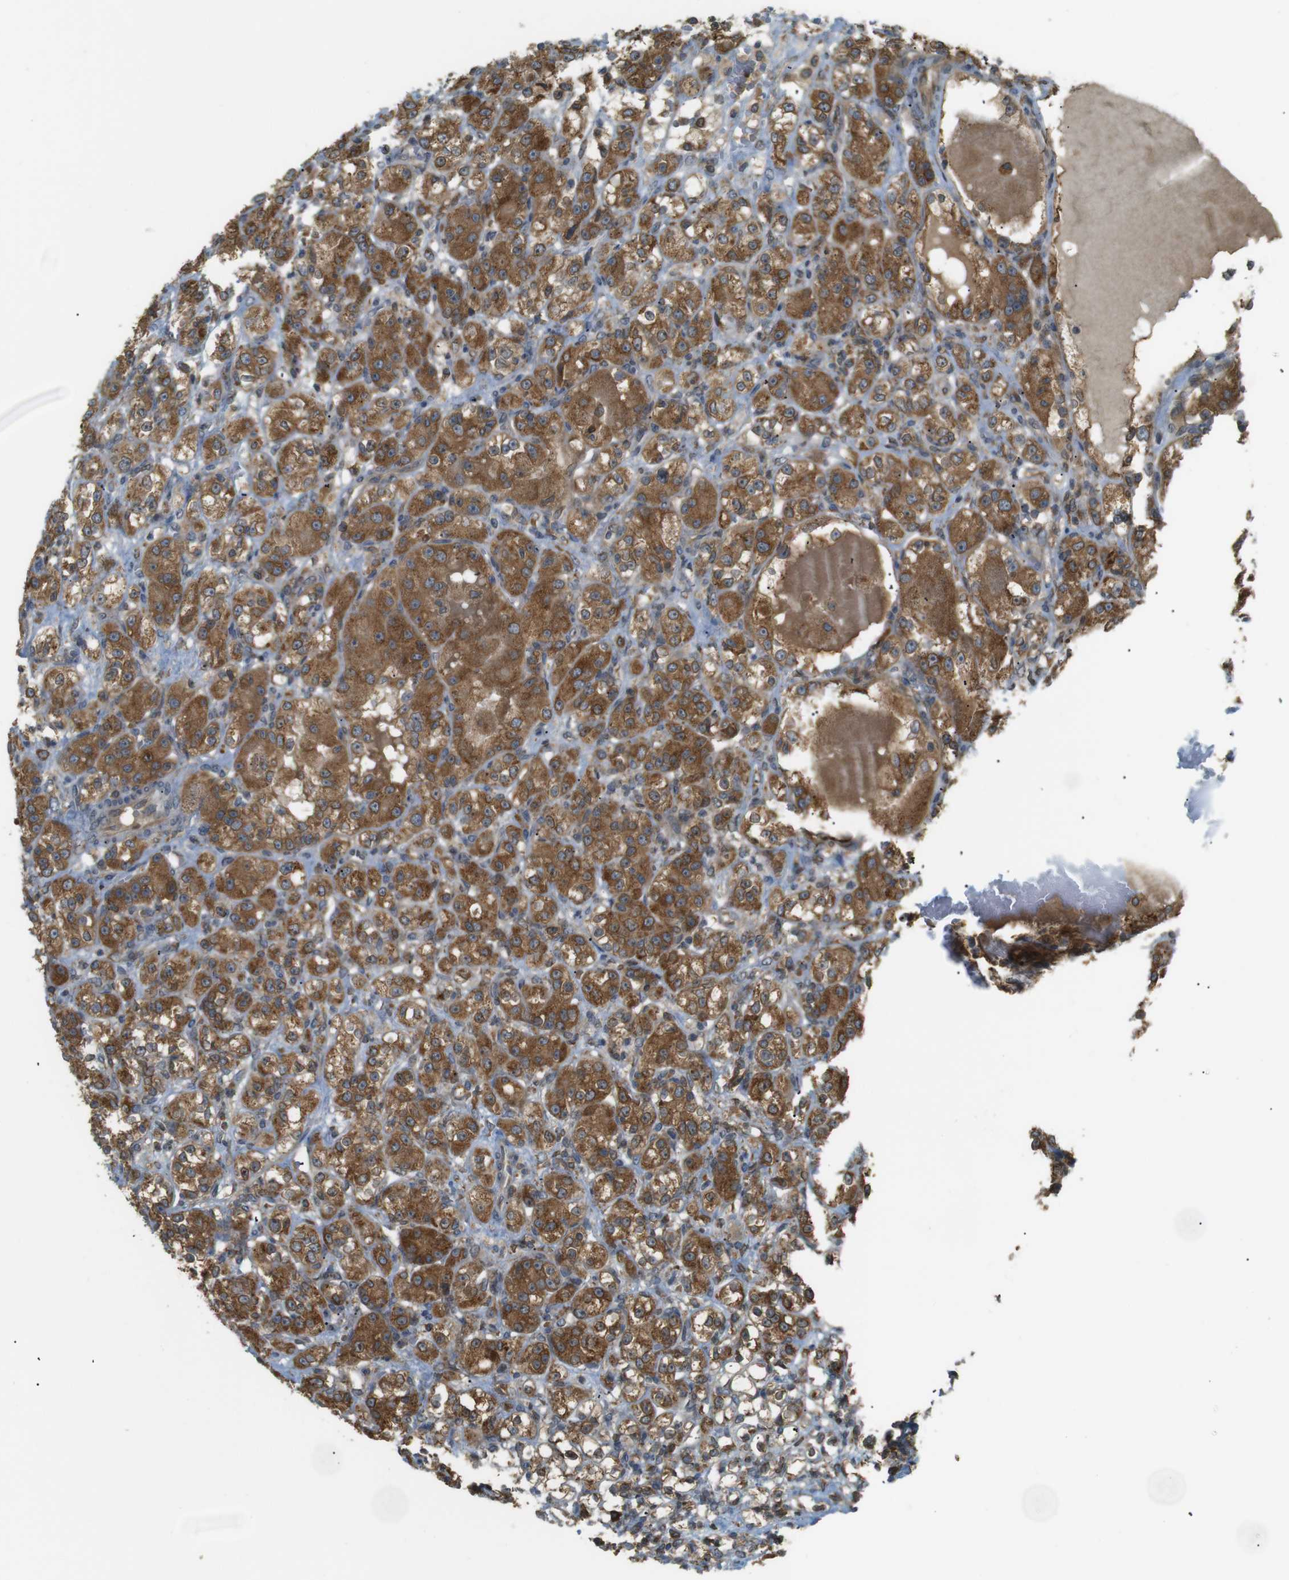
{"staining": {"intensity": "moderate", "quantity": ">75%", "location": "cytoplasmic/membranous"}, "tissue": "renal cancer", "cell_type": "Tumor cells", "image_type": "cancer", "snomed": [{"axis": "morphology", "description": "Normal tissue, NOS"}, {"axis": "morphology", "description": "Adenocarcinoma, NOS"}, {"axis": "topography", "description": "Kidney"}], "caption": "Immunohistochemical staining of human adenocarcinoma (renal) shows moderate cytoplasmic/membranous protein staining in about >75% of tumor cells.", "gene": "TMED4", "patient": {"sex": "male", "age": 61}}